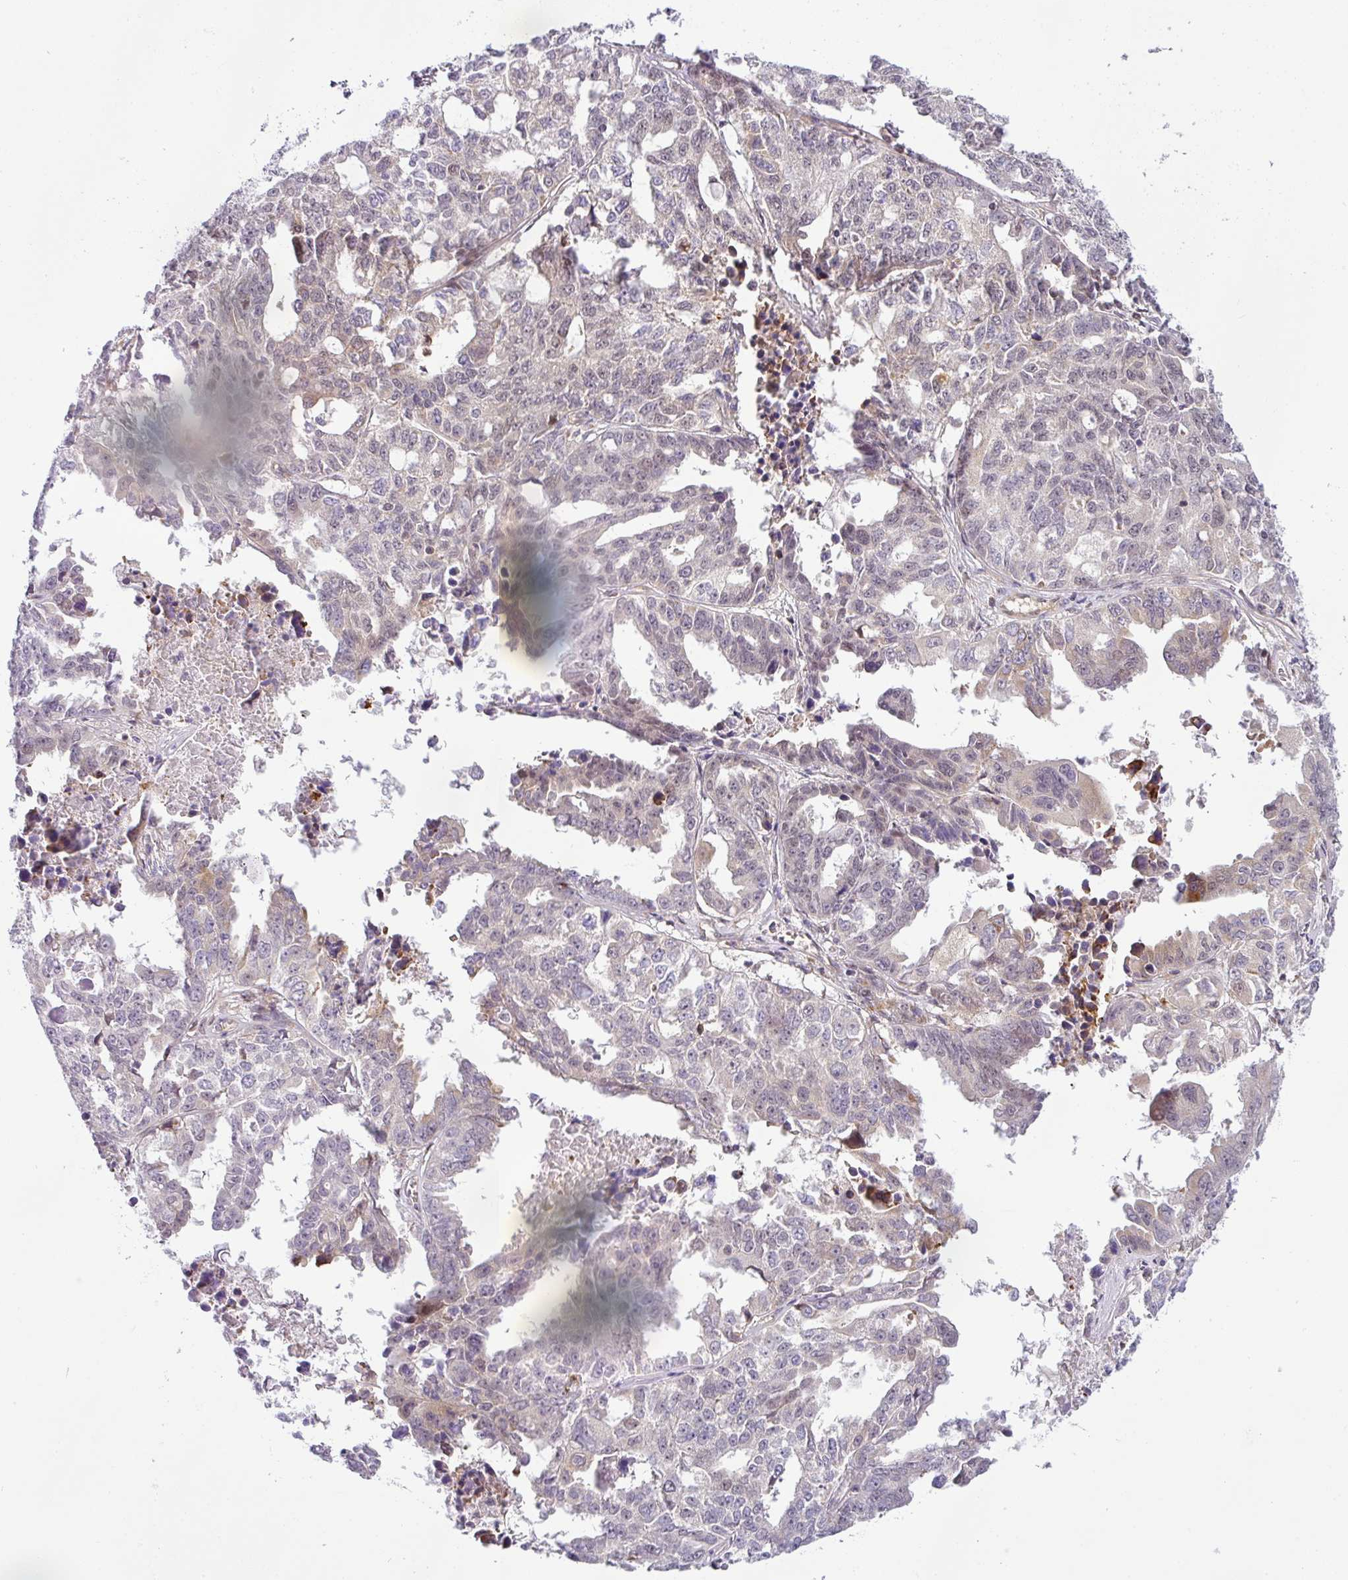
{"staining": {"intensity": "weak", "quantity": "<25%", "location": "cytoplasmic/membranous,nuclear"}, "tissue": "ovarian cancer", "cell_type": "Tumor cells", "image_type": "cancer", "snomed": [{"axis": "morphology", "description": "Adenocarcinoma, NOS"}, {"axis": "morphology", "description": "Carcinoma, endometroid"}, {"axis": "topography", "description": "Ovary"}], "caption": "Micrograph shows no protein staining in tumor cells of ovarian adenocarcinoma tissue.", "gene": "NDUFB2", "patient": {"sex": "female", "age": 72}}